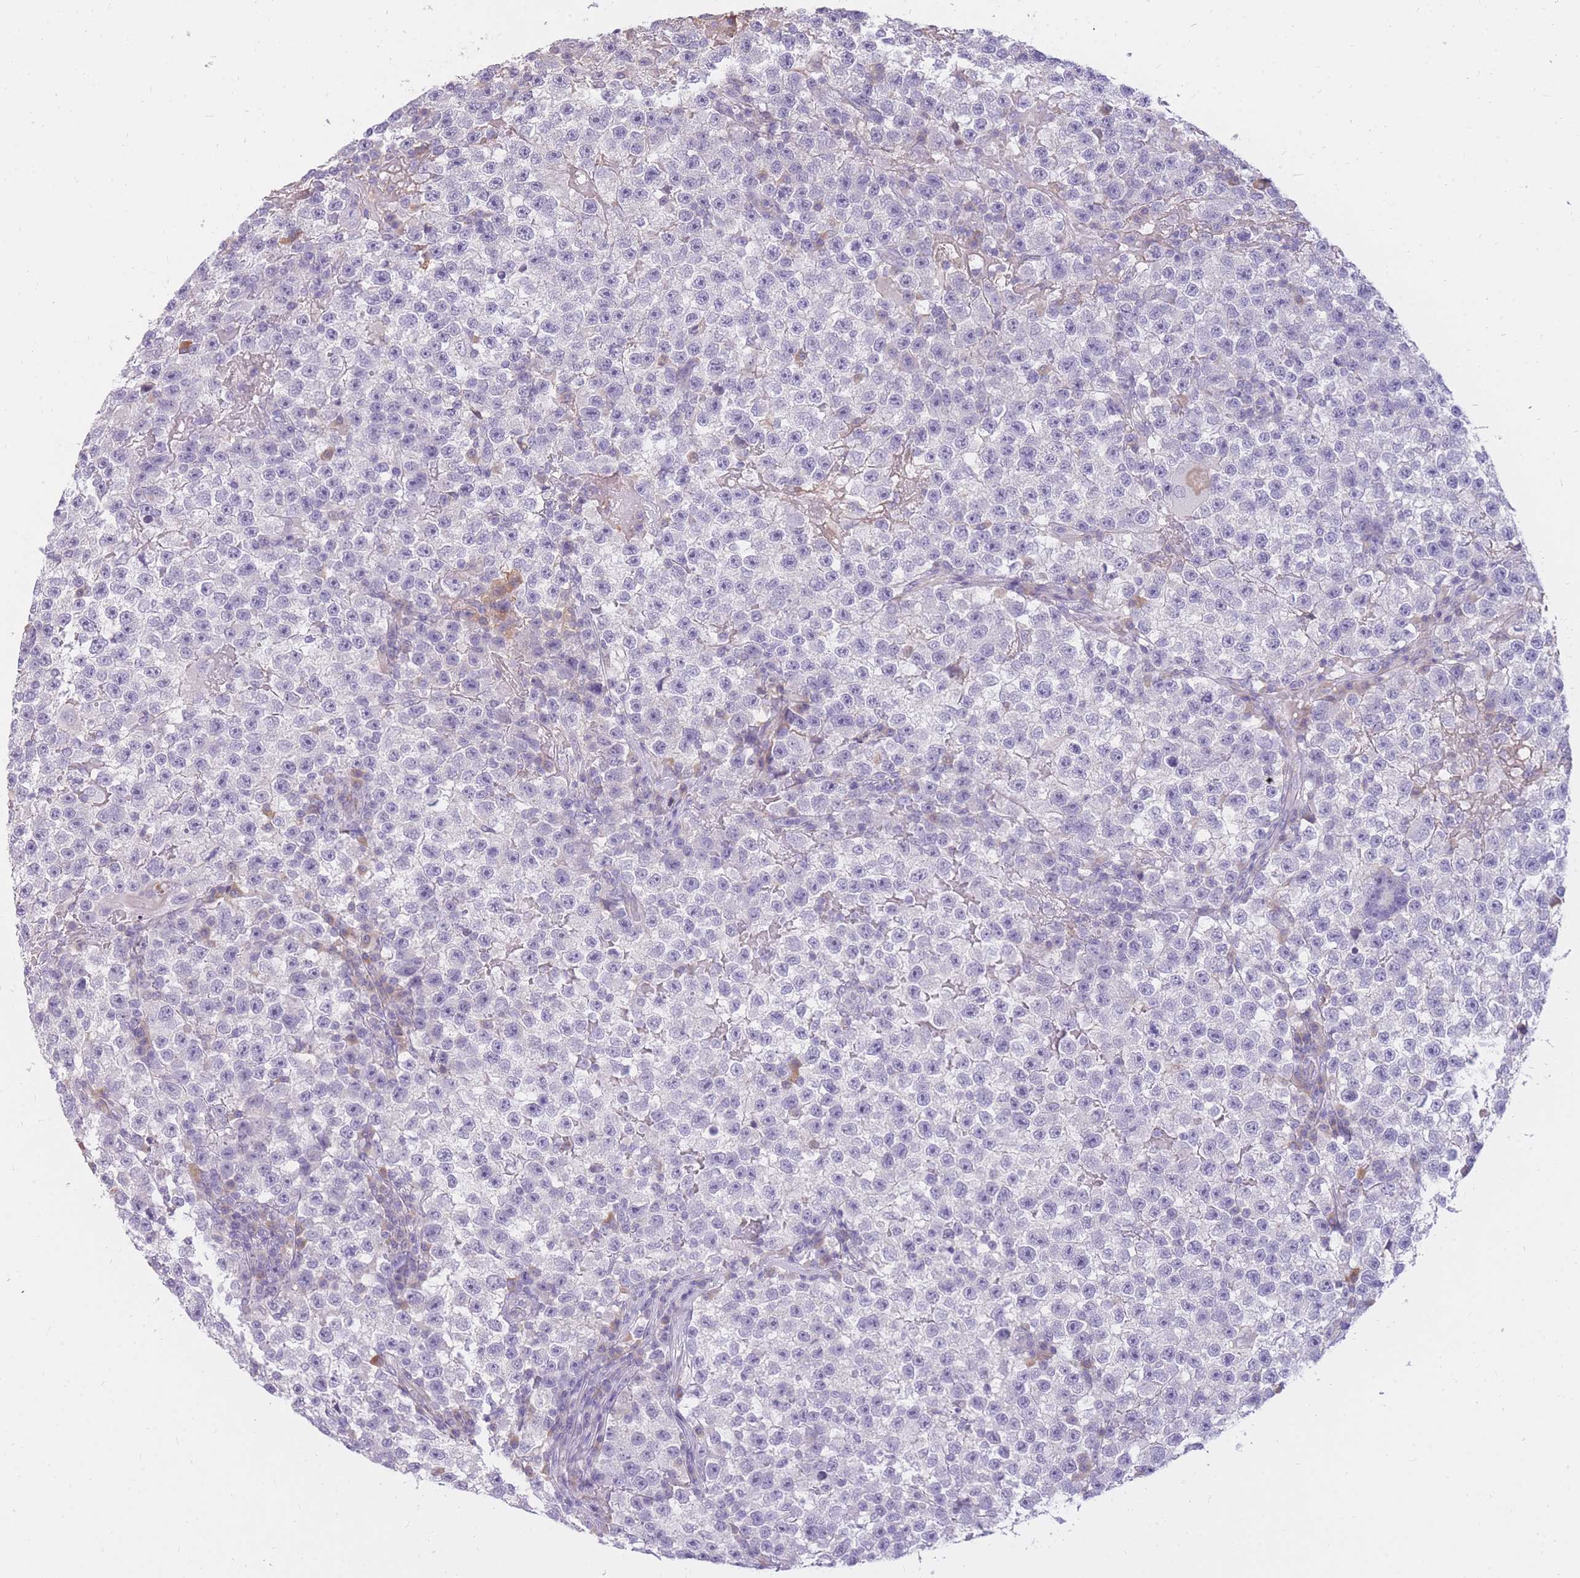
{"staining": {"intensity": "negative", "quantity": "none", "location": "none"}, "tissue": "testis cancer", "cell_type": "Tumor cells", "image_type": "cancer", "snomed": [{"axis": "morphology", "description": "Seminoma, NOS"}, {"axis": "topography", "description": "Testis"}], "caption": "Immunohistochemistry (IHC) photomicrograph of human testis seminoma stained for a protein (brown), which shows no positivity in tumor cells. Brightfield microscopy of IHC stained with DAB (3,3'-diaminobenzidine) (brown) and hematoxylin (blue), captured at high magnification.", "gene": "TPSD1", "patient": {"sex": "male", "age": 22}}